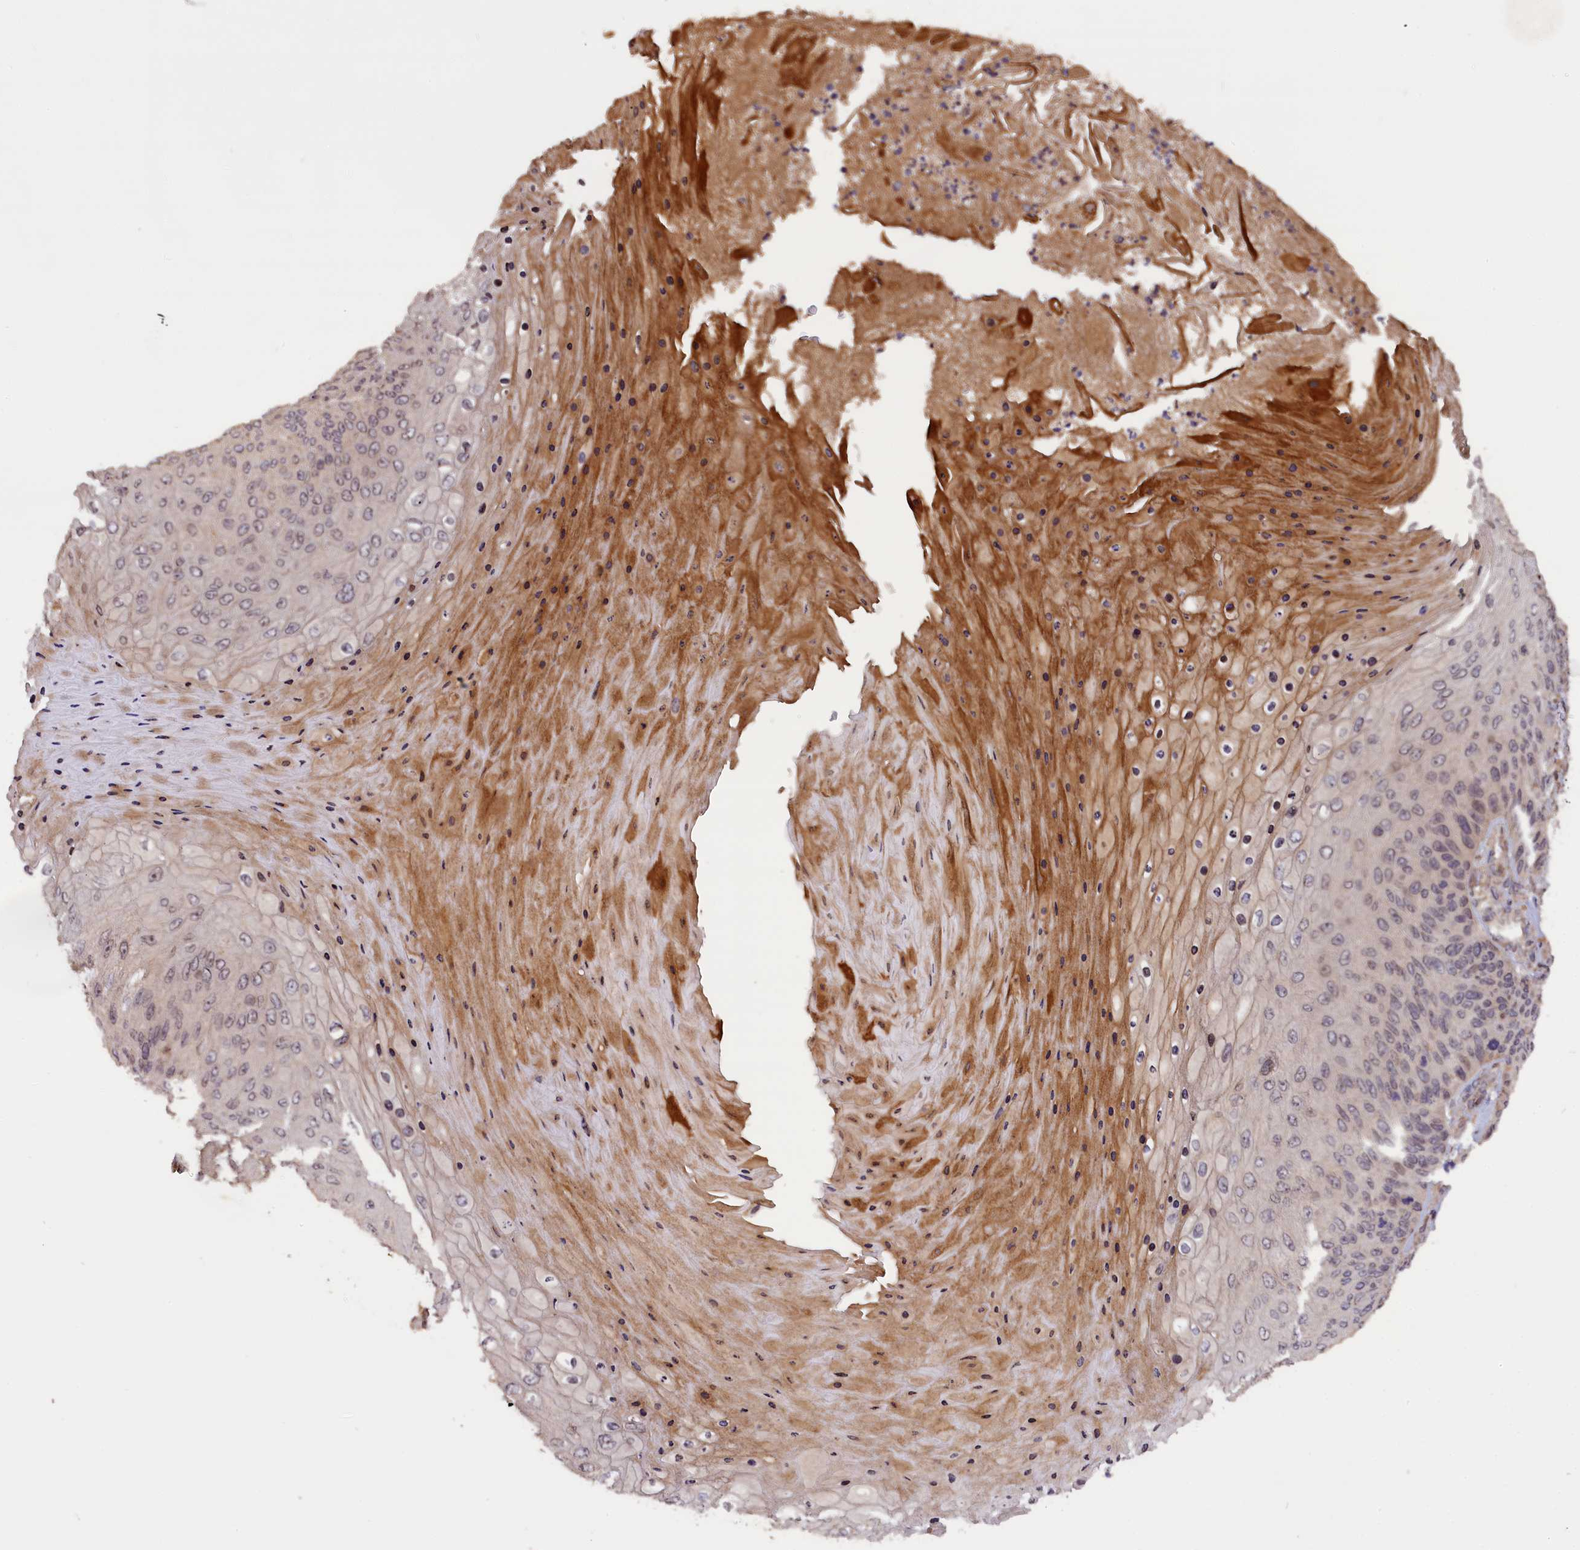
{"staining": {"intensity": "weak", "quantity": "25%-75%", "location": "nuclear"}, "tissue": "skin cancer", "cell_type": "Tumor cells", "image_type": "cancer", "snomed": [{"axis": "morphology", "description": "Squamous cell carcinoma, NOS"}, {"axis": "topography", "description": "Skin"}], "caption": "This micrograph reveals immunohistochemistry staining of human skin squamous cell carcinoma, with low weak nuclear expression in about 25%-75% of tumor cells.", "gene": "DNAJB9", "patient": {"sex": "female", "age": 88}}